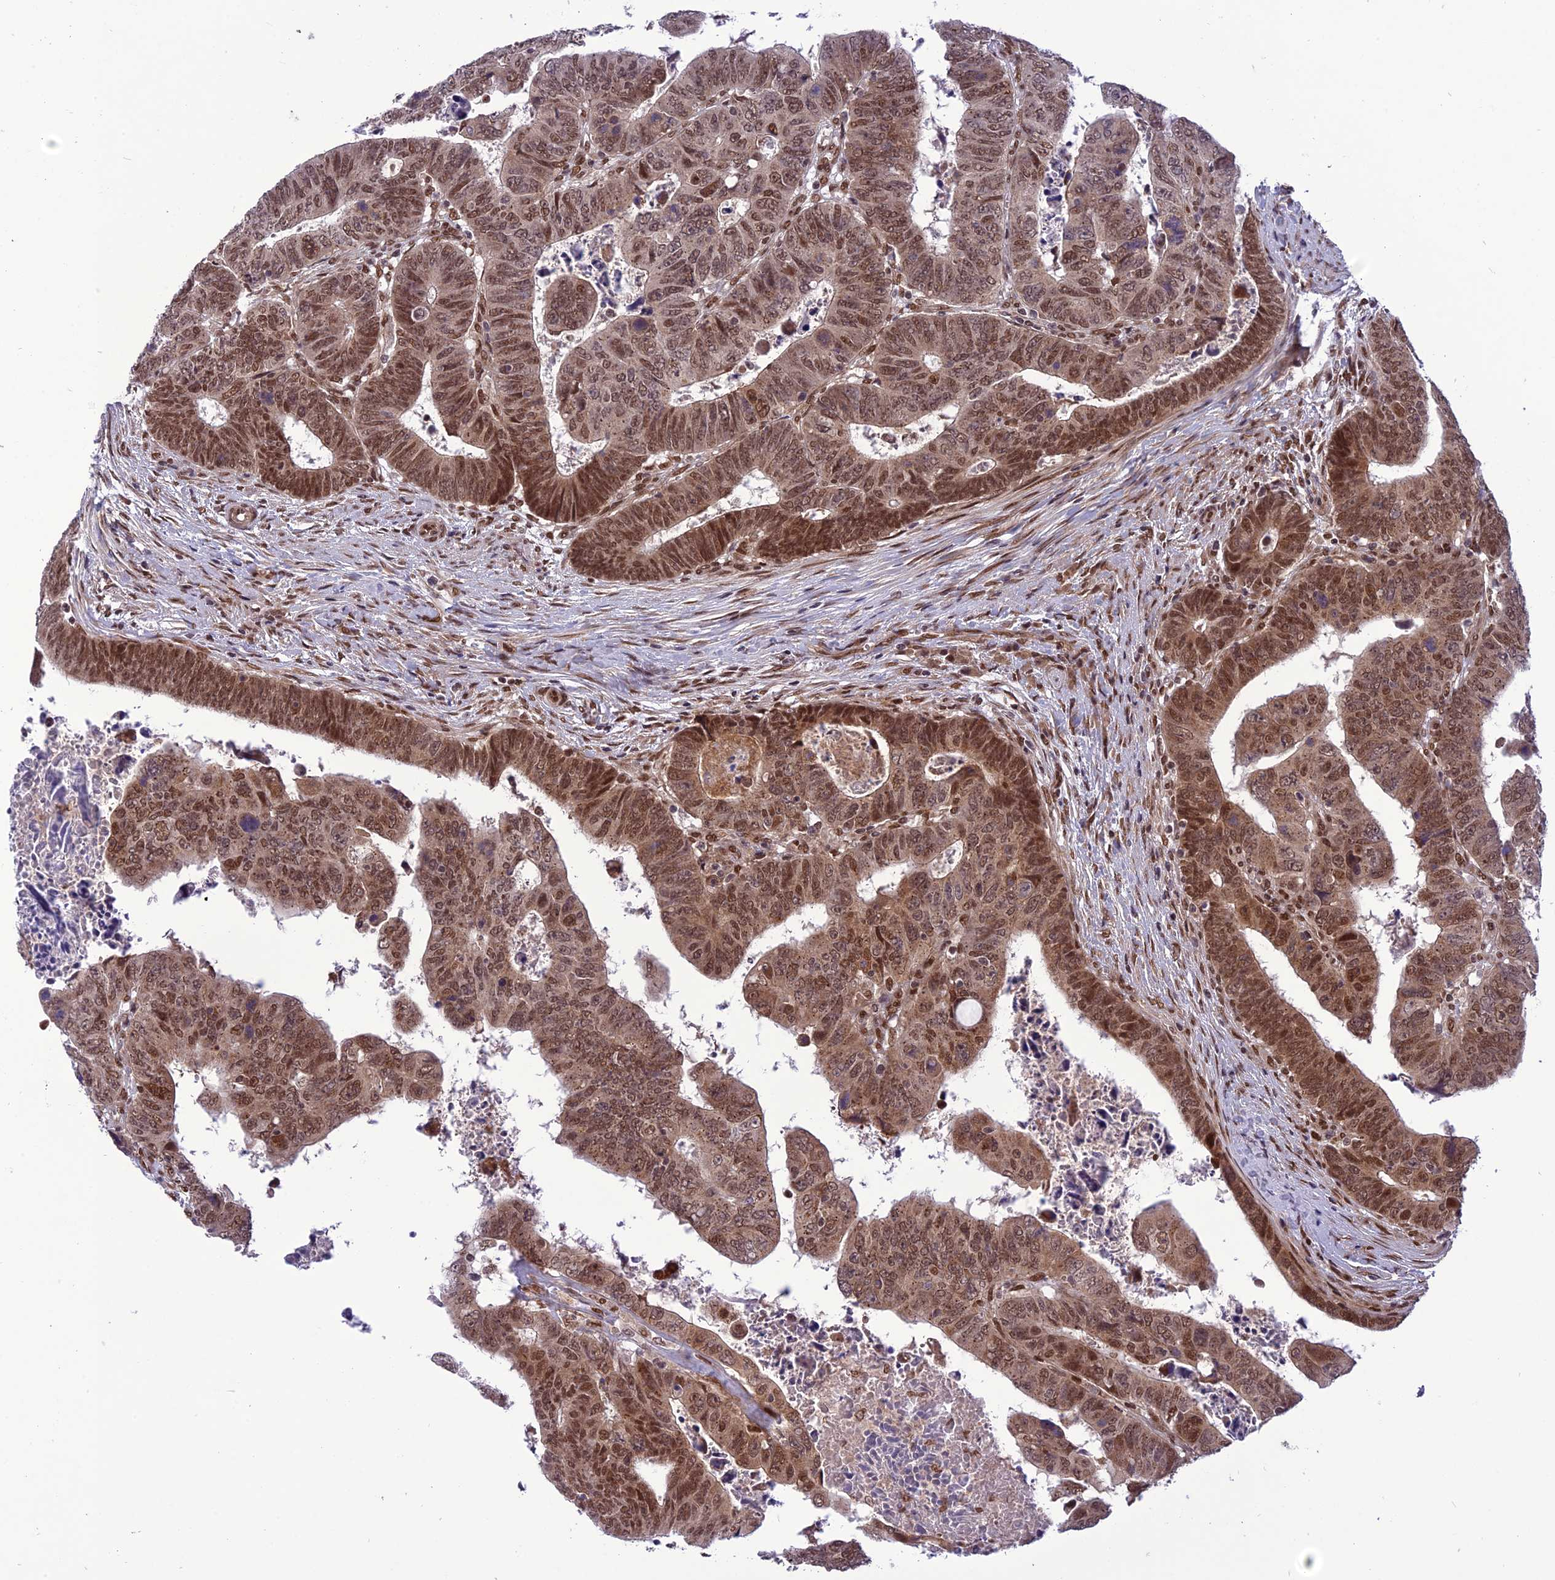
{"staining": {"intensity": "strong", "quantity": ">75%", "location": "cytoplasmic/membranous,nuclear"}, "tissue": "colorectal cancer", "cell_type": "Tumor cells", "image_type": "cancer", "snomed": [{"axis": "morphology", "description": "Normal tissue, NOS"}, {"axis": "morphology", "description": "Adenocarcinoma, NOS"}, {"axis": "topography", "description": "Rectum"}], "caption": "Immunohistochemistry (IHC) histopathology image of human colorectal cancer (adenocarcinoma) stained for a protein (brown), which demonstrates high levels of strong cytoplasmic/membranous and nuclear positivity in about >75% of tumor cells.", "gene": "RTRAF", "patient": {"sex": "female", "age": 65}}